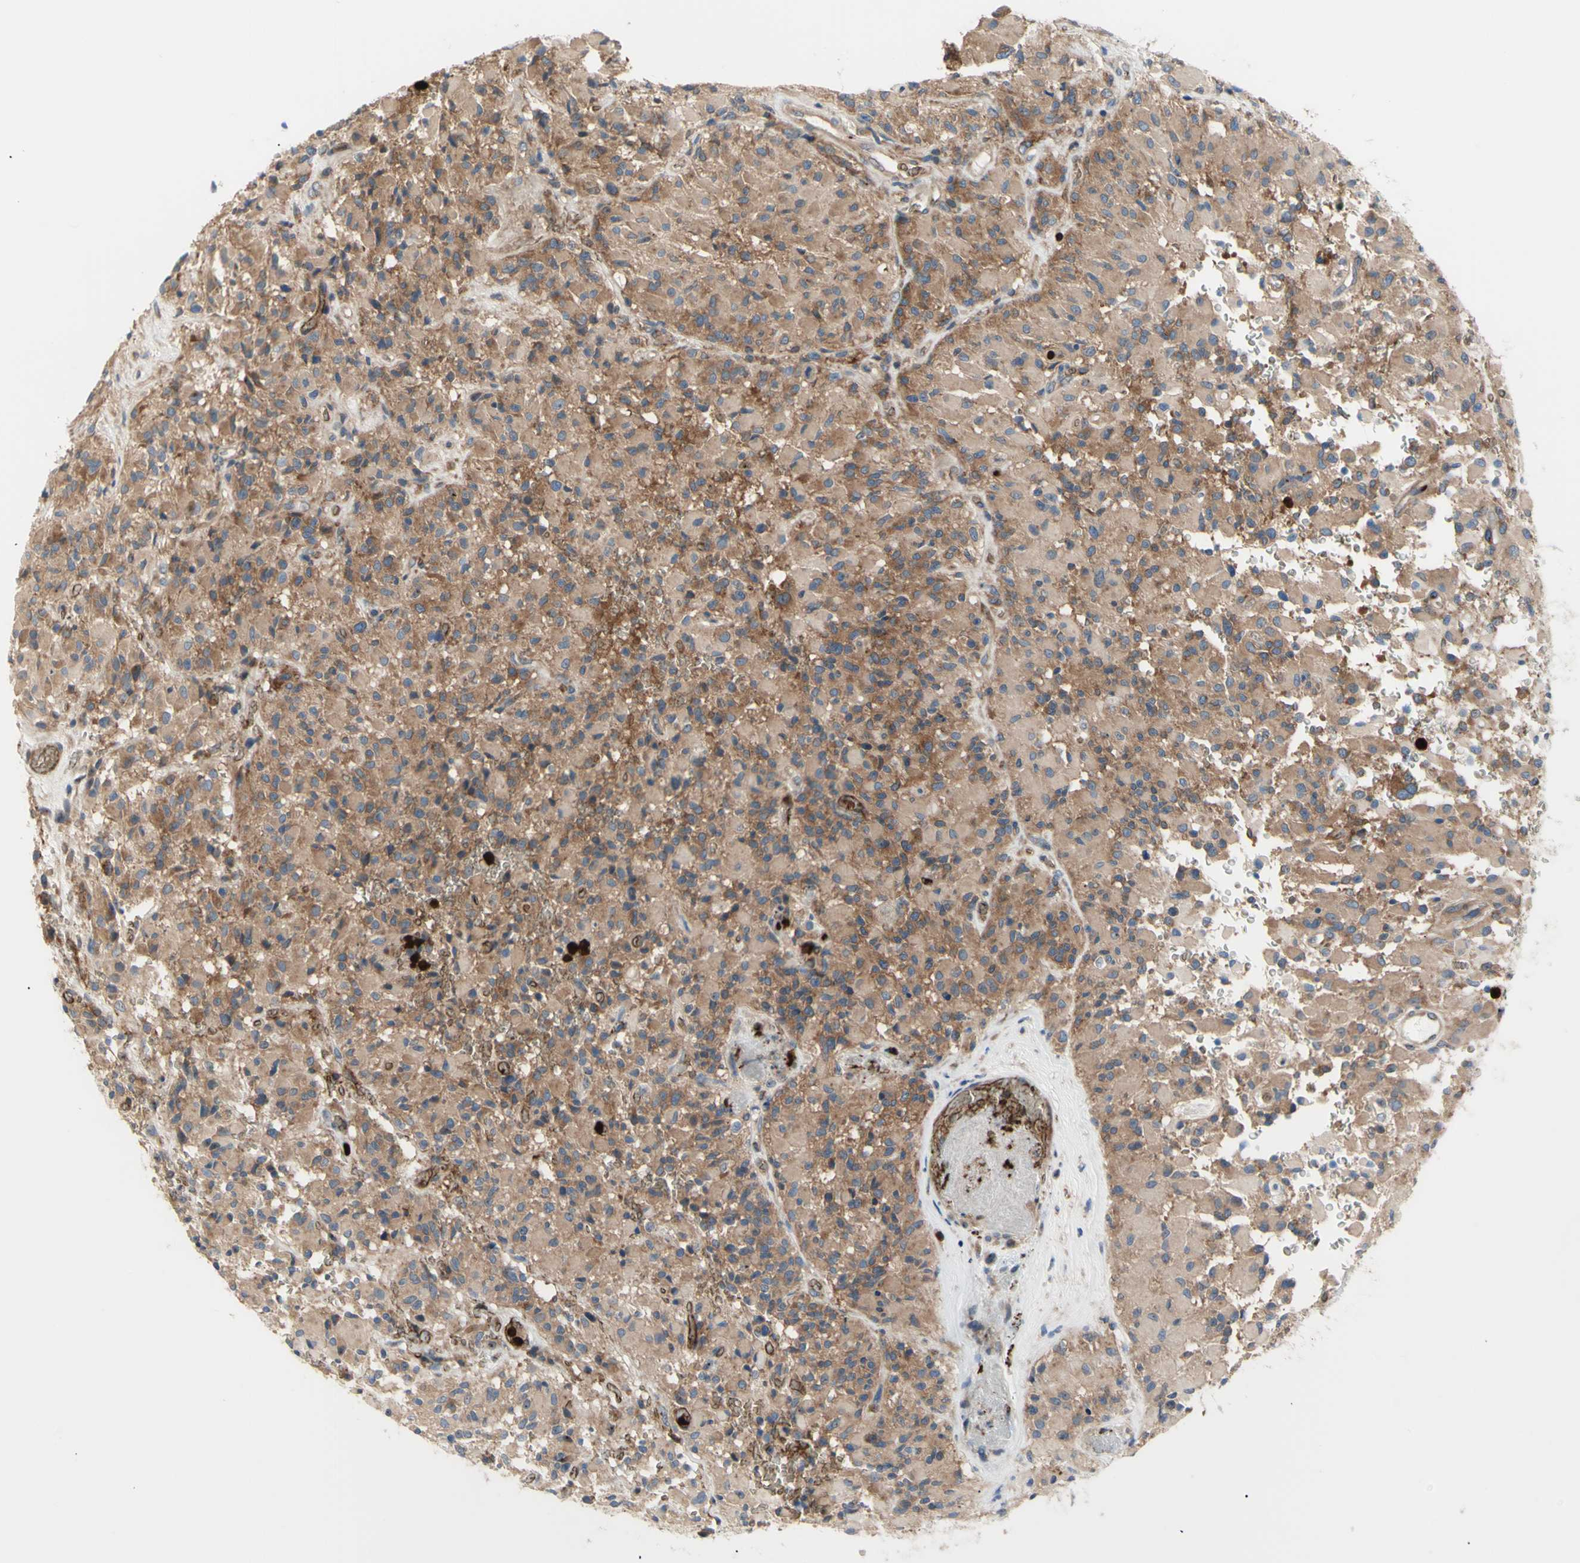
{"staining": {"intensity": "moderate", "quantity": "25%-75%", "location": "cytoplasmic/membranous"}, "tissue": "glioma", "cell_type": "Tumor cells", "image_type": "cancer", "snomed": [{"axis": "morphology", "description": "Glioma, malignant, High grade"}, {"axis": "topography", "description": "Brain"}], "caption": "Brown immunohistochemical staining in human glioma reveals moderate cytoplasmic/membranous expression in about 25%-75% of tumor cells. The protein of interest is shown in brown color, while the nuclei are stained blue.", "gene": "USP9X", "patient": {"sex": "male", "age": 71}}